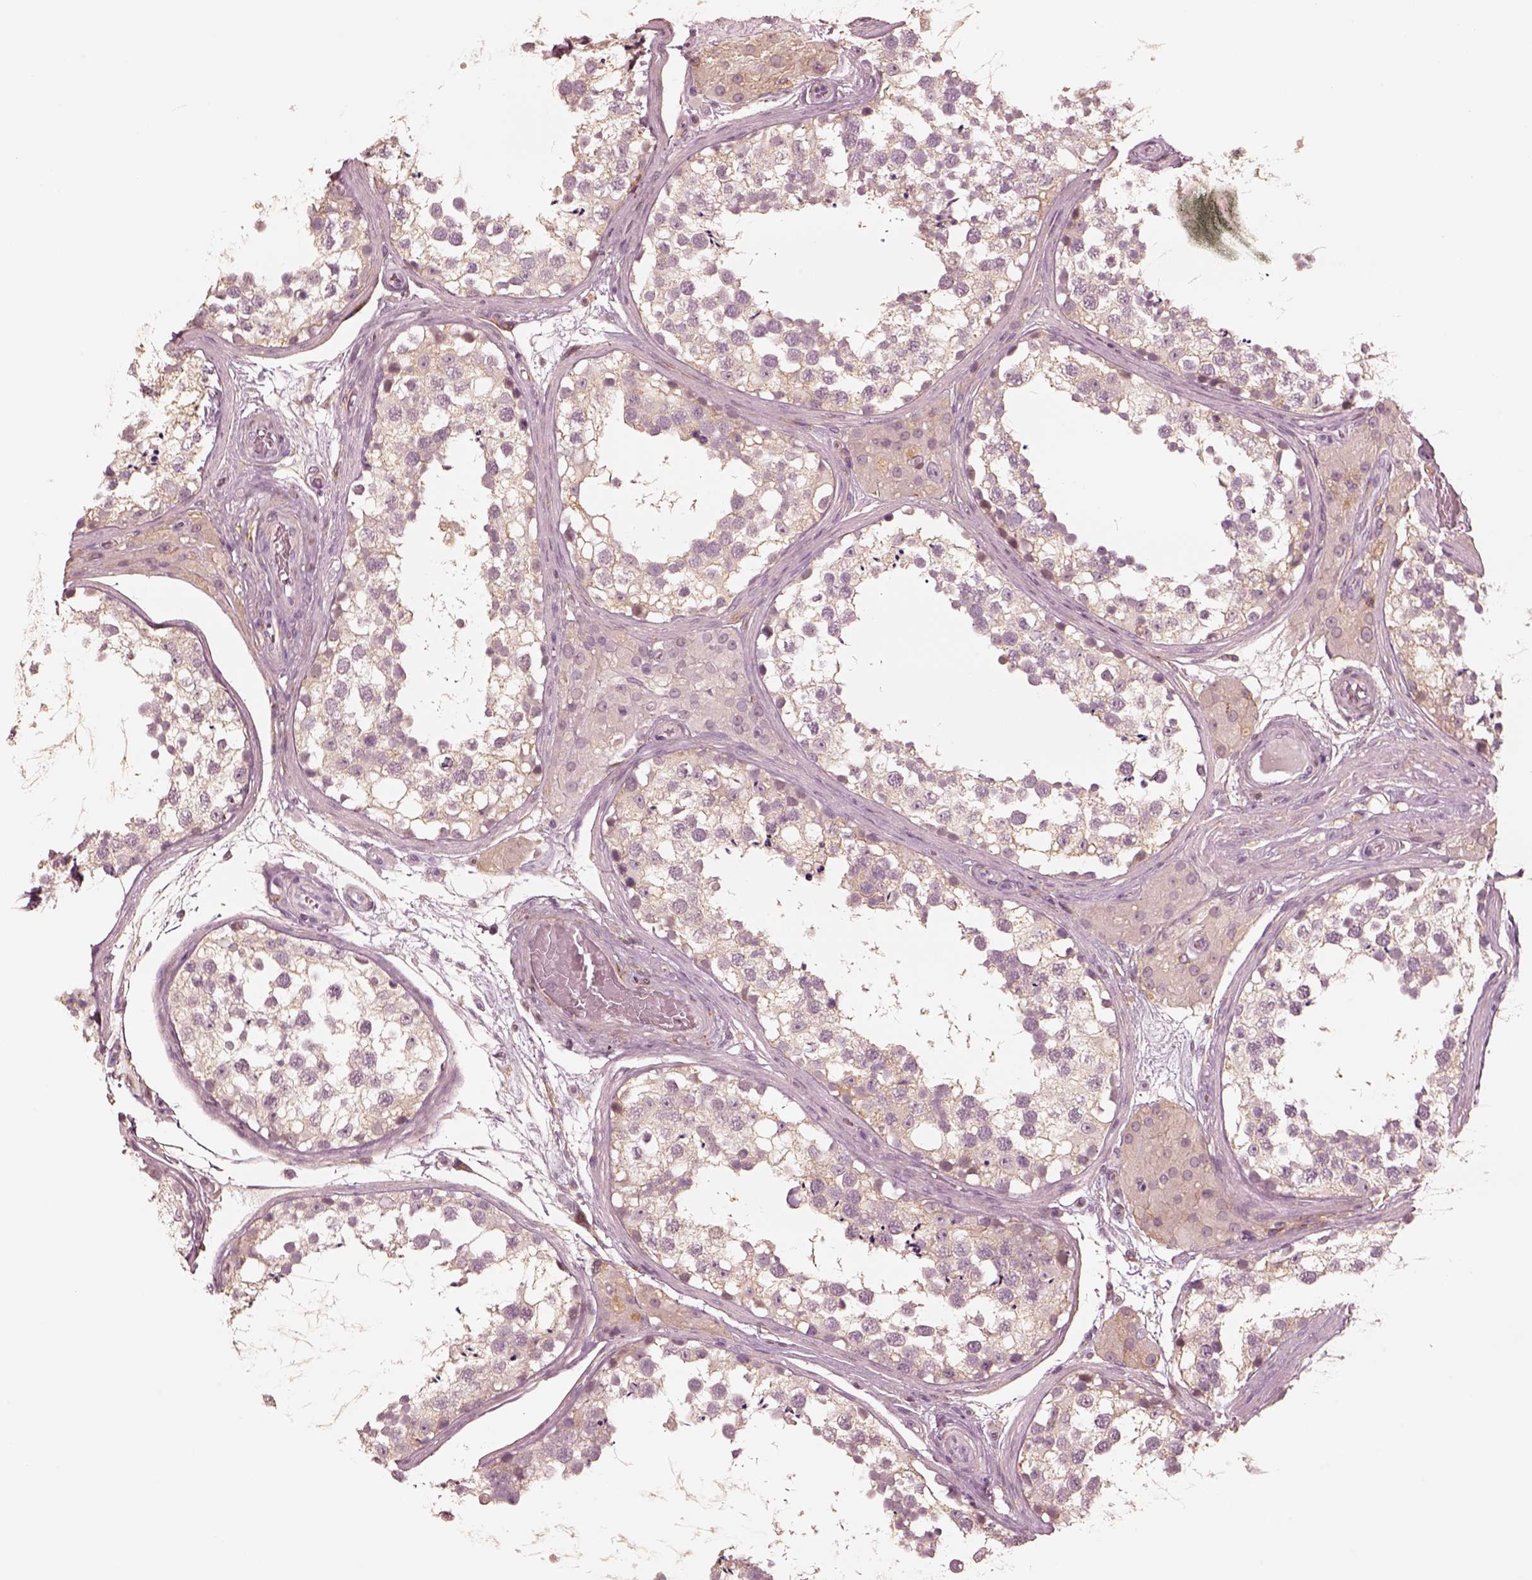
{"staining": {"intensity": "weak", "quantity": "25%-75%", "location": "cytoplasmic/membranous"}, "tissue": "testis", "cell_type": "Cells in seminiferous ducts", "image_type": "normal", "snomed": [{"axis": "morphology", "description": "Normal tissue, NOS"}, {"axis": "morphology", "description": "Seminoma, NOS"}, {"axis": "topography", "description": "Testis"}], "caption": "DAB immunohistochemical staining of unremarkable human testis displays weak cytoplasmic/membranous protein staining in about 25%-75% of cells in seminiferous ducts. (Brightfield microscopy of DAB IHC at high magnification).", "gene": "DNAAF9", "patient": {"sex": "male", "age": 65}}